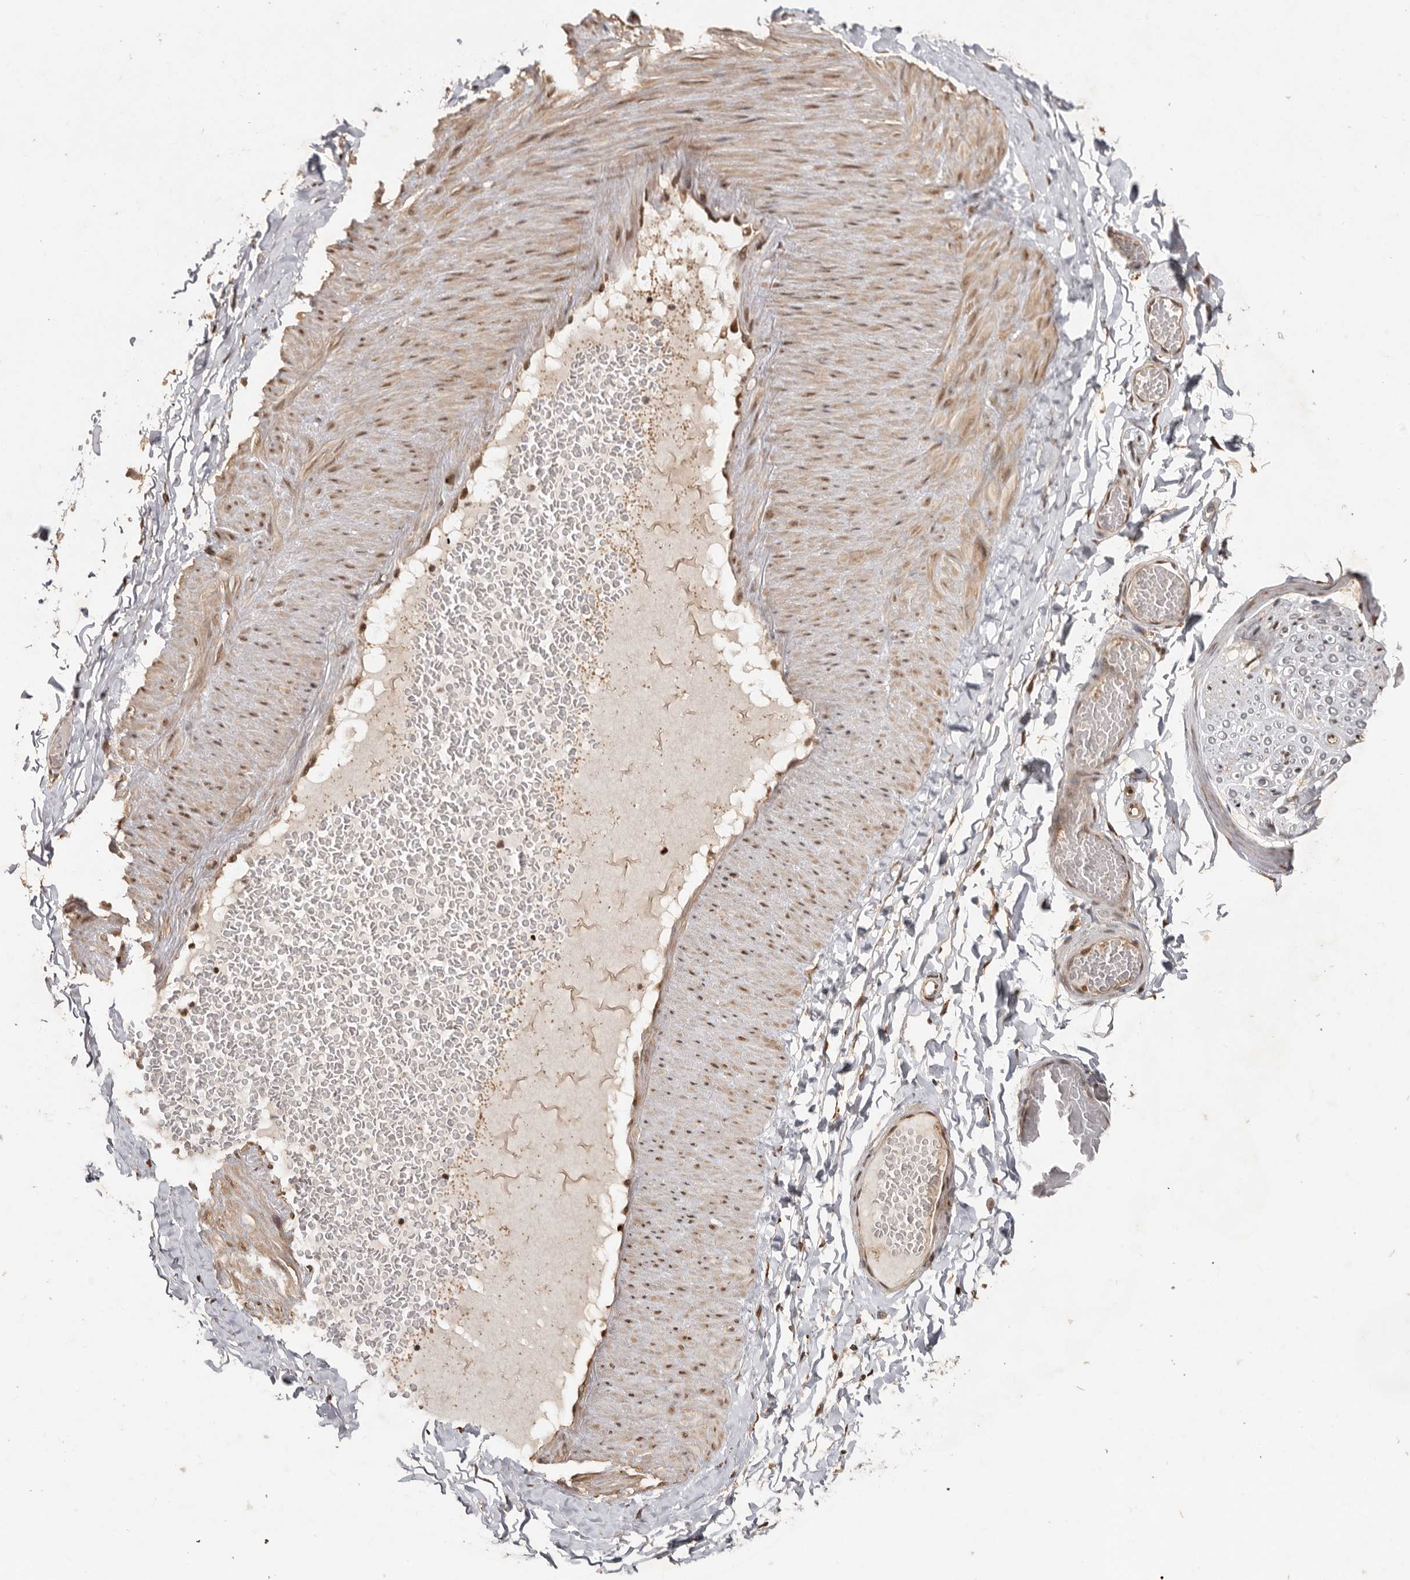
{"staining": {"intensity": "moderate", "quantity": "<25%", "location": "cytoplasmic/membranous,nuclear"}, "tissue": "adipose tissue", "cell_type": "Adipocytes", "image_type": "normal", "snomed": [{"axis": "morphology", "description": "Normal tissue, NOS"}, {"axis": "topography", "description": "Adipose tissue"}, {"axis": "topography", "description": "Vascular tissue"}, {"axis": "topography", "description": "Peripheral nerve tissue"}], "caption": "Immunohistochemical staining of normal human adipose tissue demonstrates moderate cytoplasmic/membranous,nuclear protein positivity in approximately <25% of adipocytes. The staining was performed using DAB to visualize the protein expression in brown, while the nuclei were stained in blue with hematoxylin (Magnification: 20x).", "gene": "ZNF83", "patient": {"sex": "male", "age": 25}}